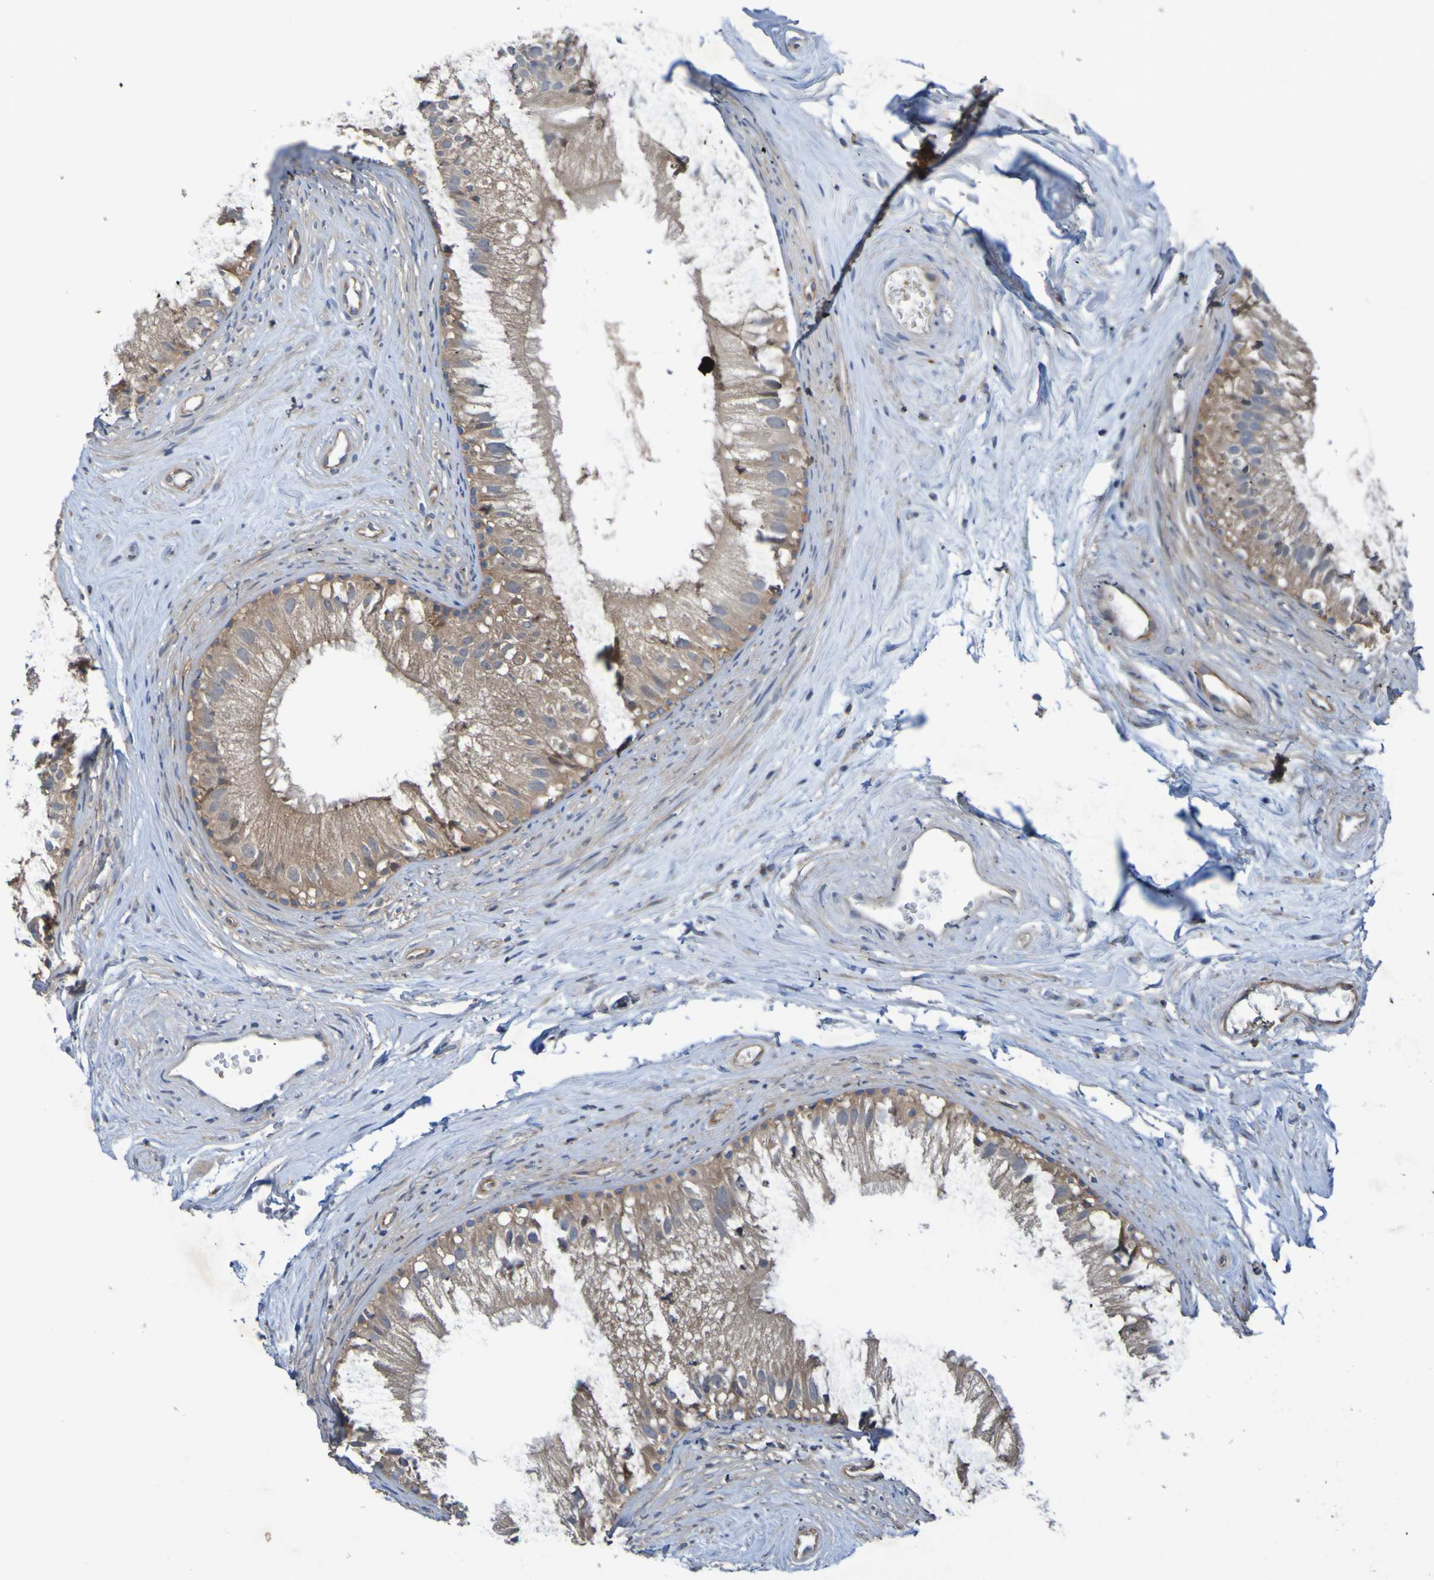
{"staining": {"intensity": "moderate", "quantity": ">75%", "location": "cytoplasmic/membranous"}, "tissue": "epididymis", "cell_type": "Glandular cells", "image_type": "normal", "snomed": [{"axis": "morphology", "description": "Normal tissue, NOS"}, {"axis": "topography", "description": "Epididymis"}], "caption": "The micrograph displays immunohistochemical staining of benign epididymis. There is moderate cytoplasmic/membranous positivity is appreciated in about >75% of glandular cells.", "gene": "SDK1", "patient": {"sex": "male", "age": 56}}